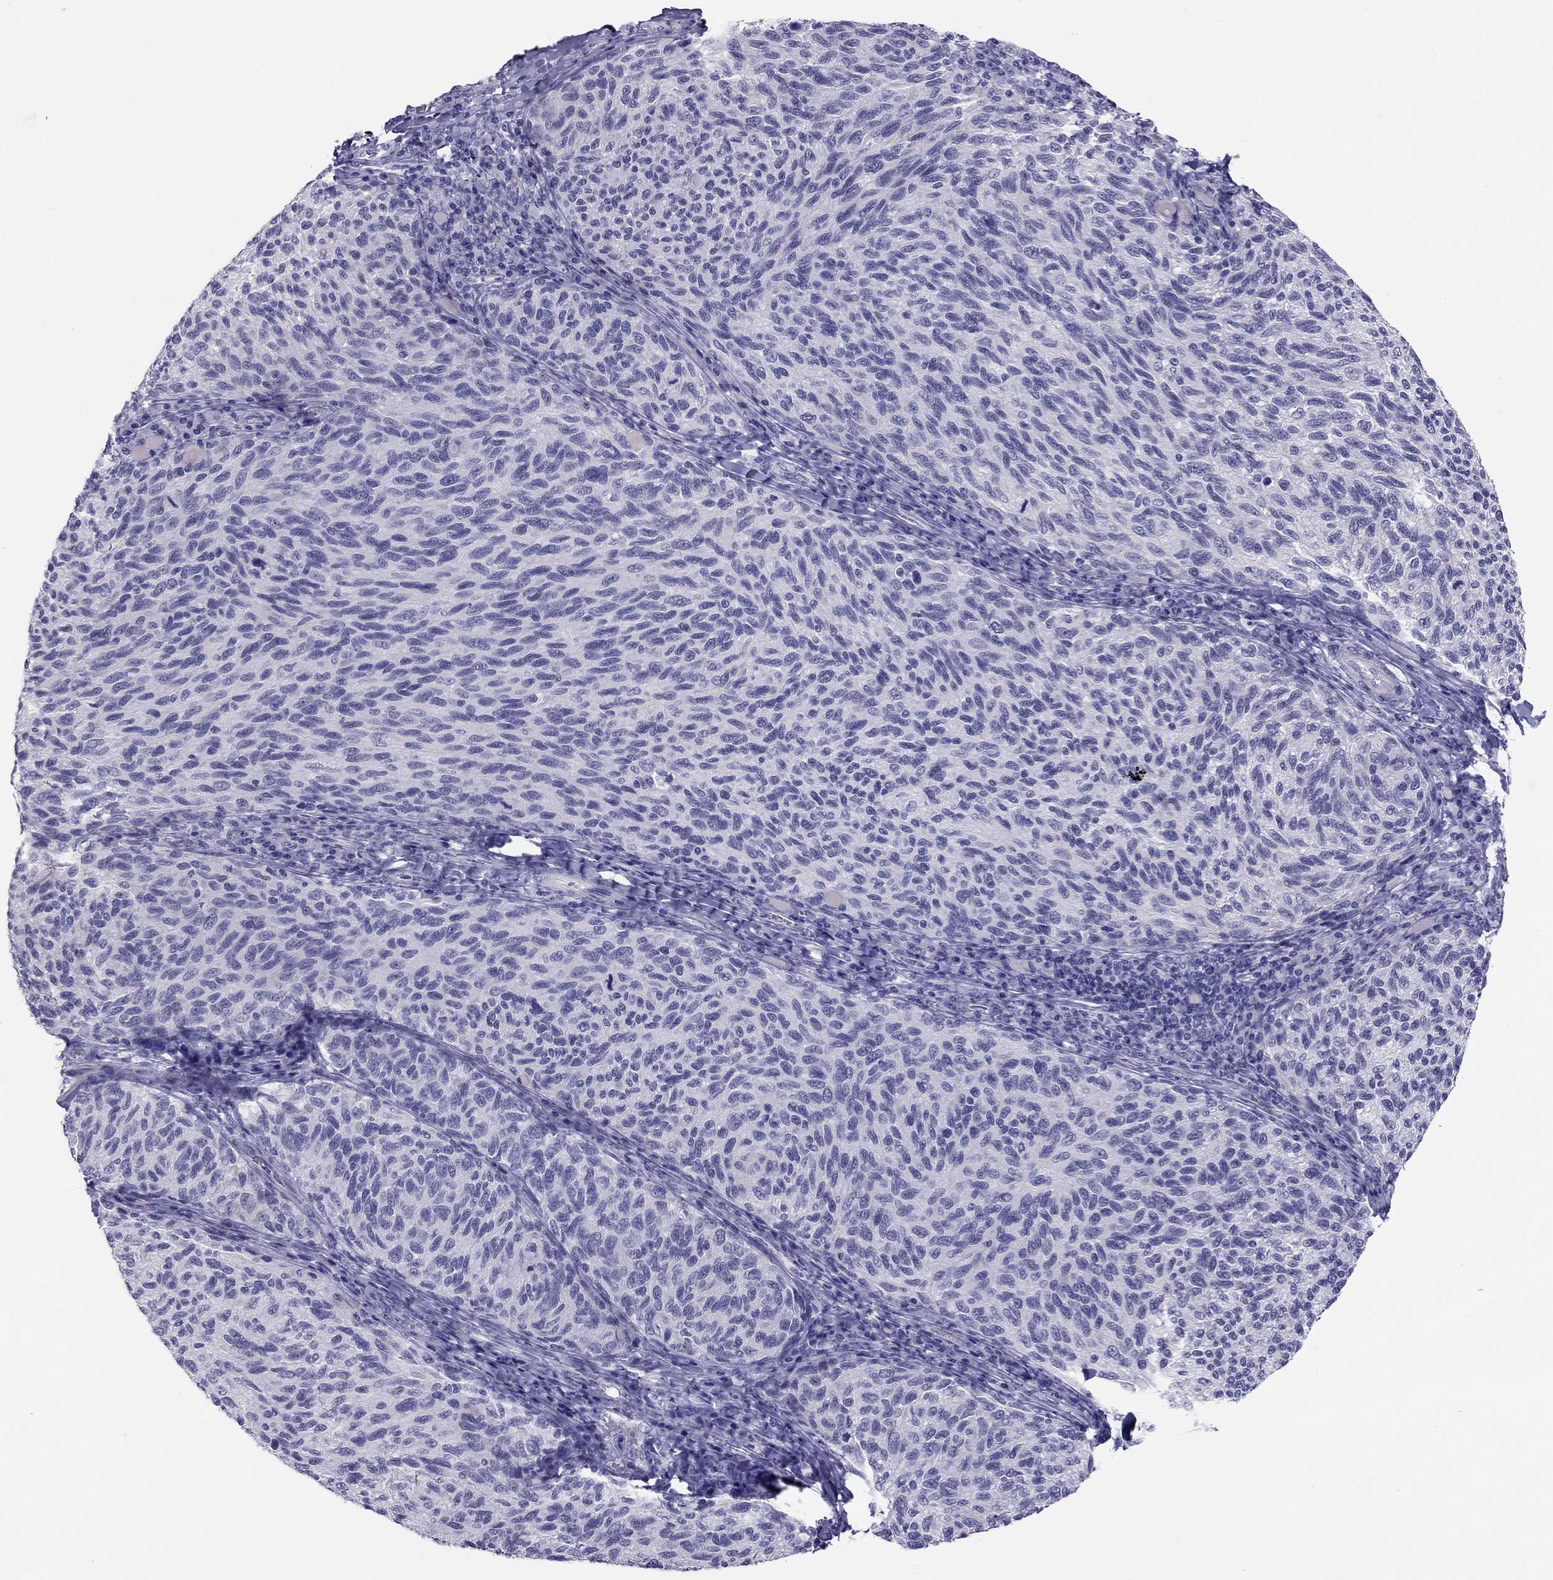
{"staining": {"intensity": "negative", "quantity": "none", "location": "none"}, "tissue": "melanoma", "cell_type": "Tumor cells", "image_type": "cancer", "snomed": [{"axis": "morphology", "description": "Malignant melanoma, NOS"}, {"axis": "topography", "description": "Skin"}], "caption": "Tumor cells are negative for protein expression in human melanoma.", "gene": "CROCC2", "patient": {"sex": "female", "age": 73}}